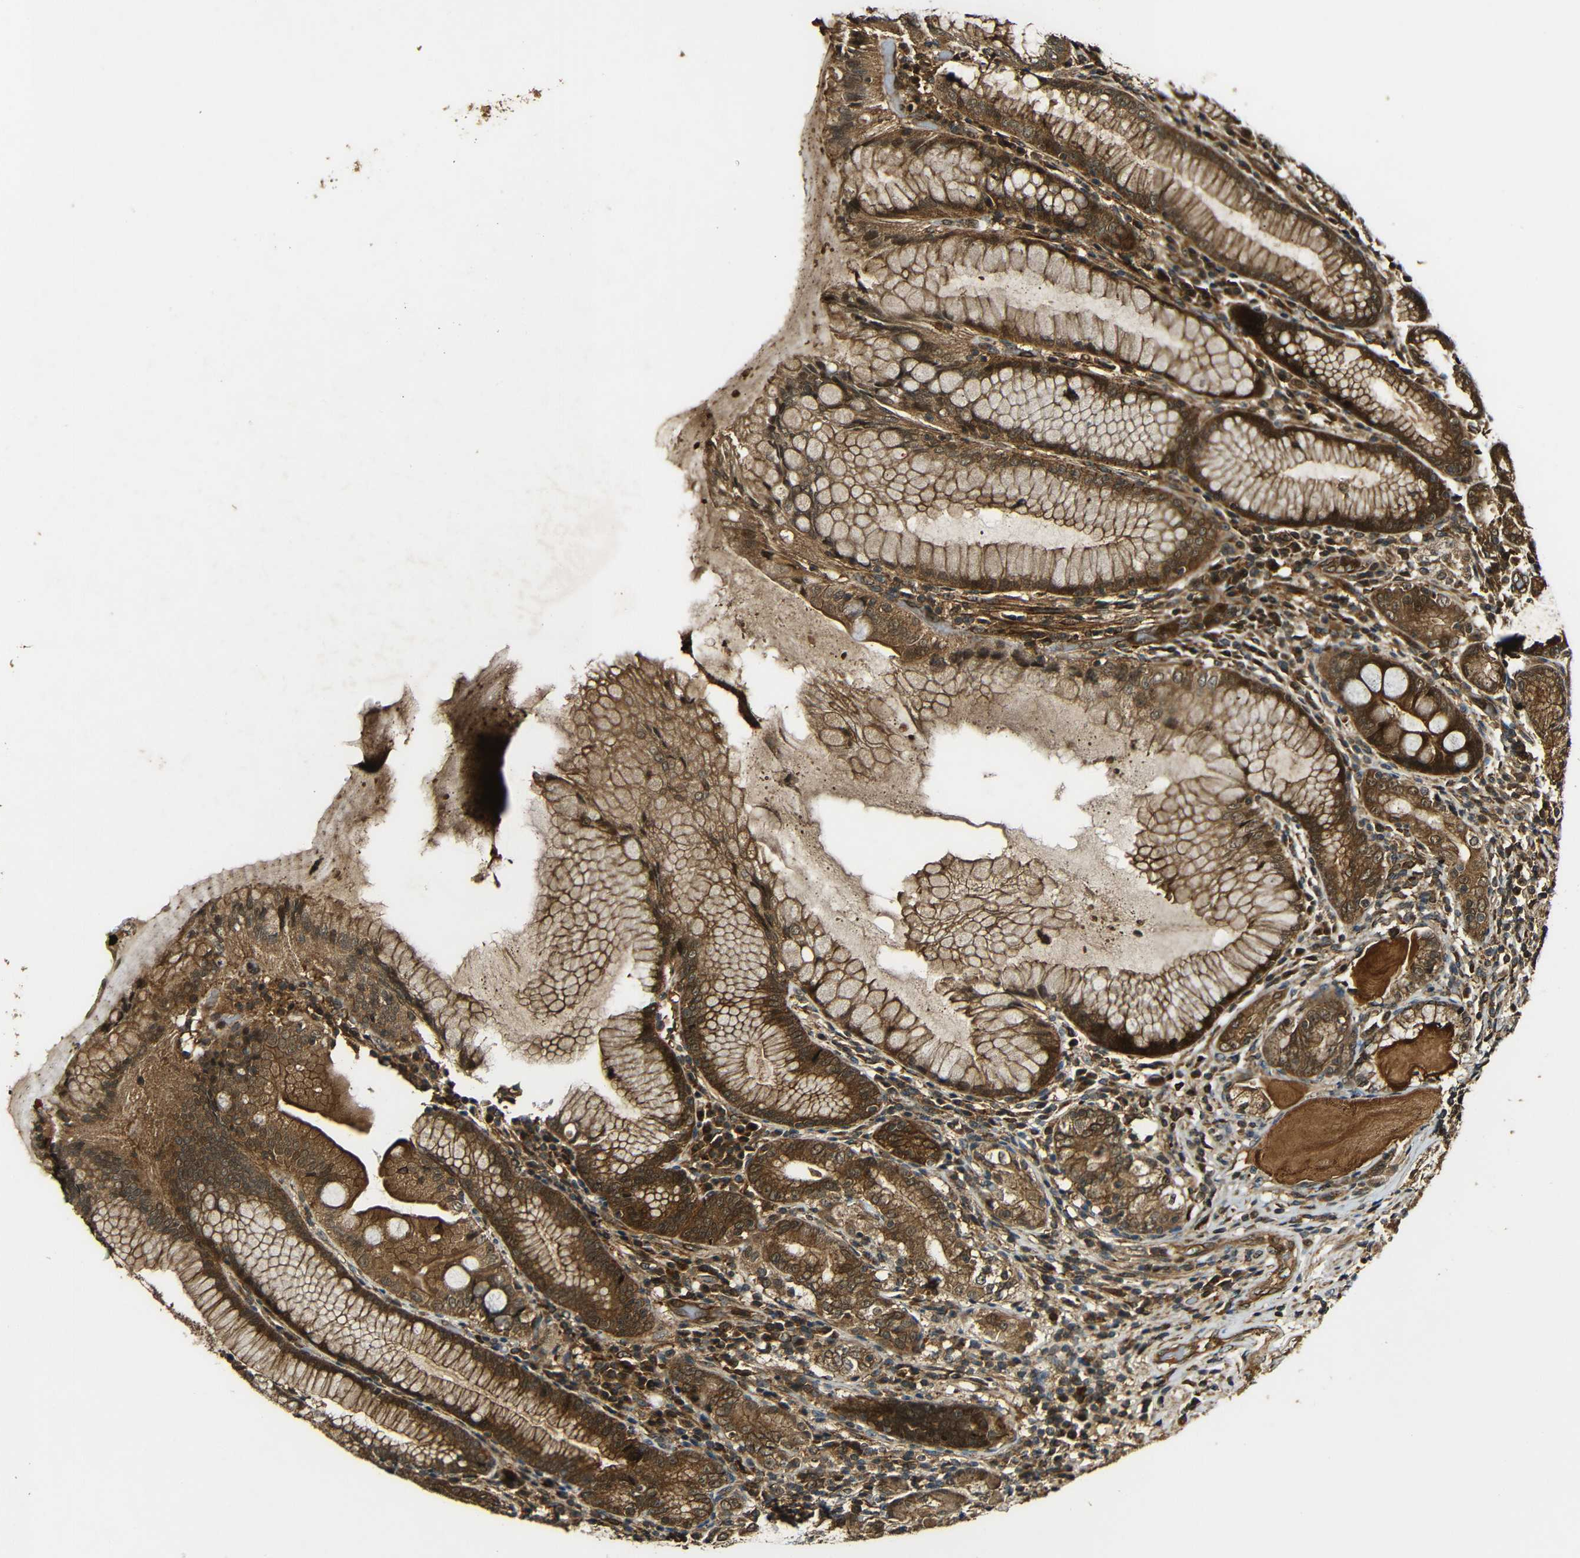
{"staining": {"intensity": "strong", "quantity": ">75%", "location": "cytoplasmic/membranous"}, "tissue": "stomach", "cell_type": "Glandular cells", "image_type": "normal", "snomed": [{"axis": "morphology", "description": "Normal tissue, NOS"}, {"axis": "topography", "description": "Stomach, lower"}], "caption": "Immunohistochemical staining of benign human stomach displays strong cytoplasmic/membranous protein staining in about >75% of glandular cells. The staining was performed using DAB, with brown indicating positive protein expression. Nuclei are stained blue with hematoxylin.", "gene": "CASP8", "patient": {"sex": "female", "age": 76}}